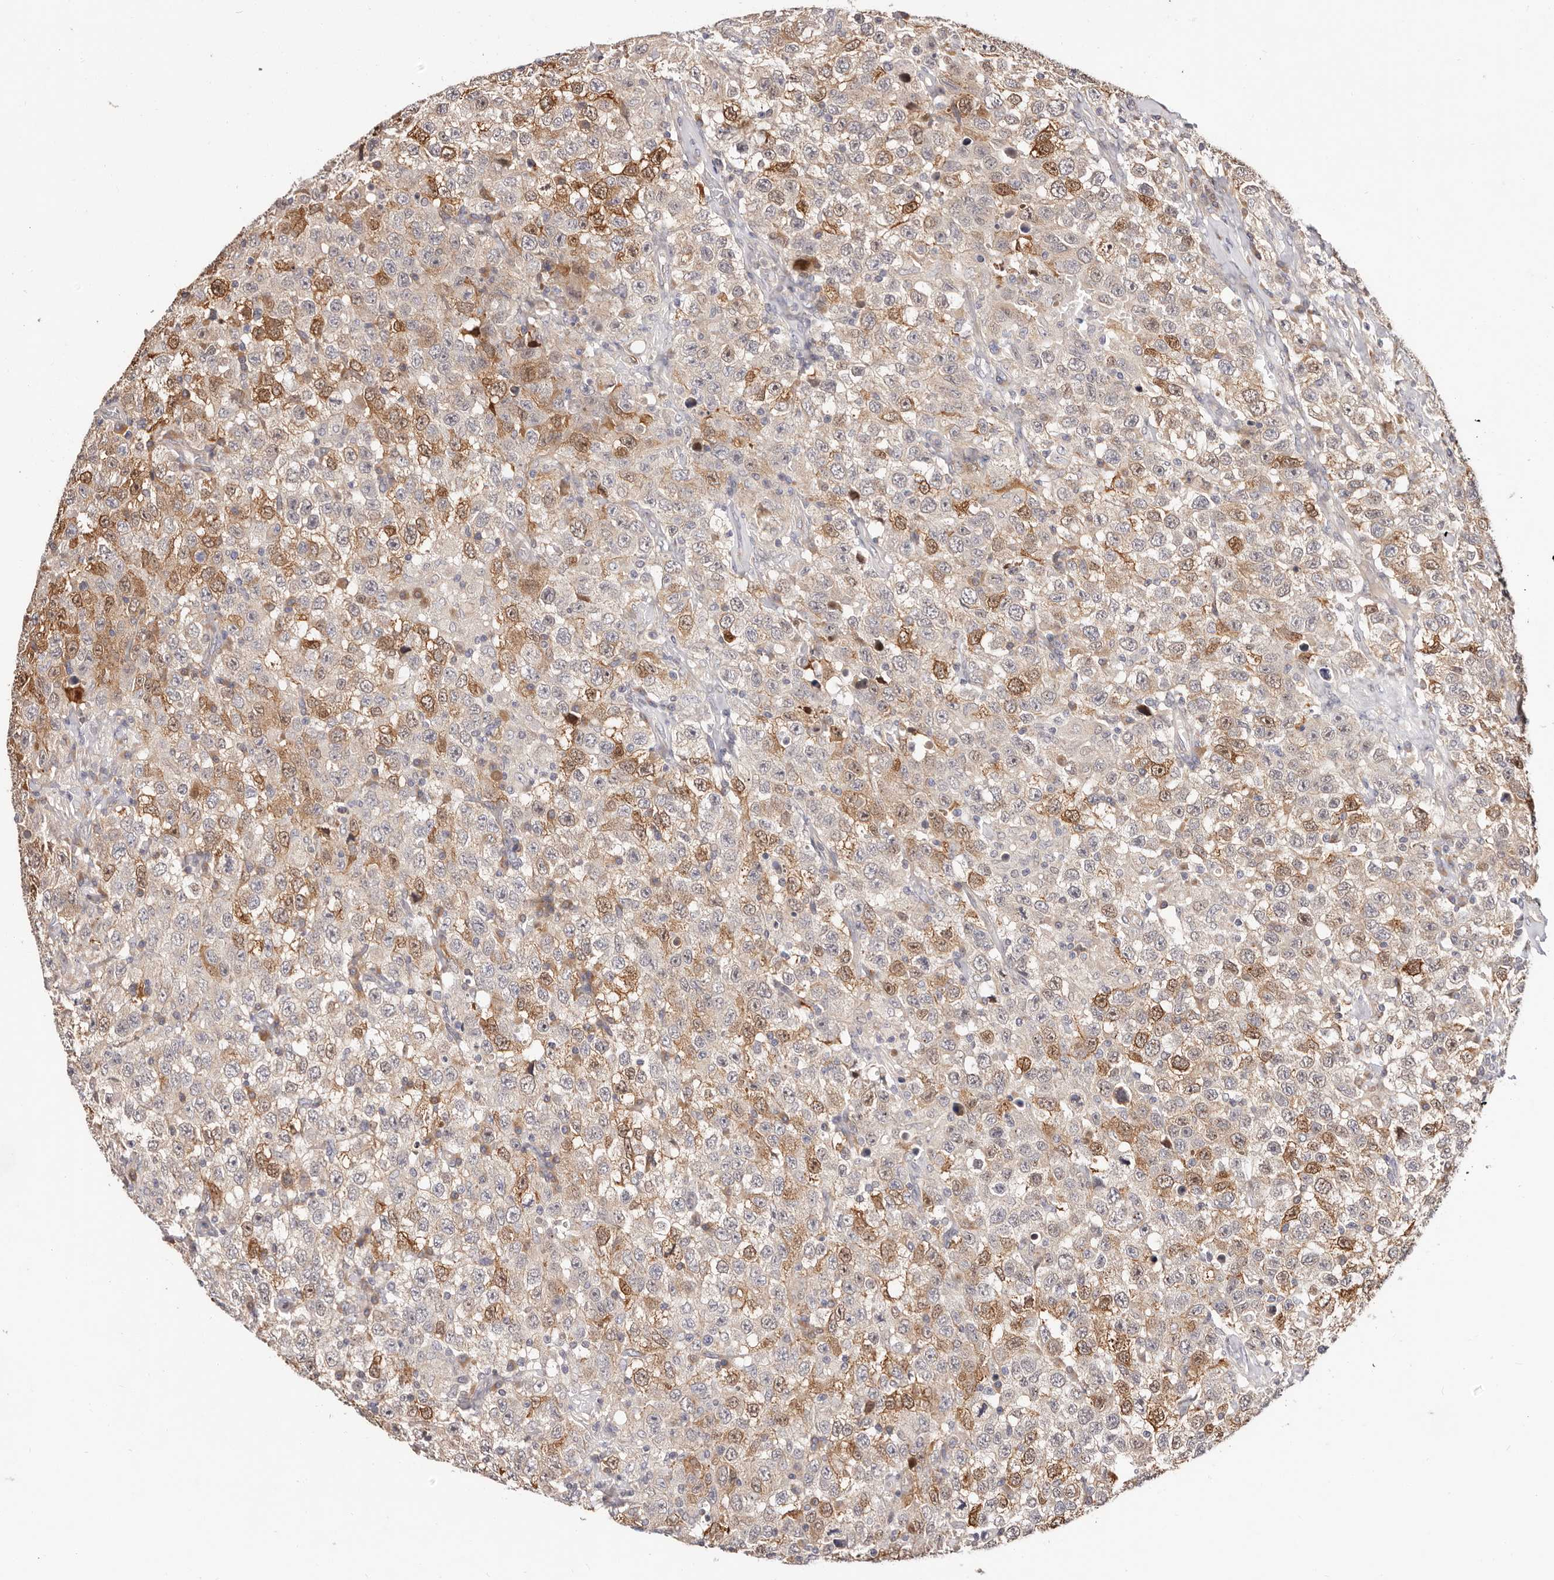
{"staining": {"intensity": "moderate", "quantity": "<25%", "location": "cytoplasmic/membranous"}, "tissue": "testis cancer", "cell_type": "Tumor cells", "image_type": "cancer", "snomed": [{"axis": "morphology", "description": "Seminoma, NOS"}, {"axis": "topography", "description": "Testis"}], "caption": "Immunohistochemistry (DAB (3,3'-diaminobenzidine)) staining of human testis cancer shows moderate cytoplasmic/membranous protein staining in approximately <25% of tumor cells.", "gene": "USP33", "patient": {"sex": "male", "age": 41}}